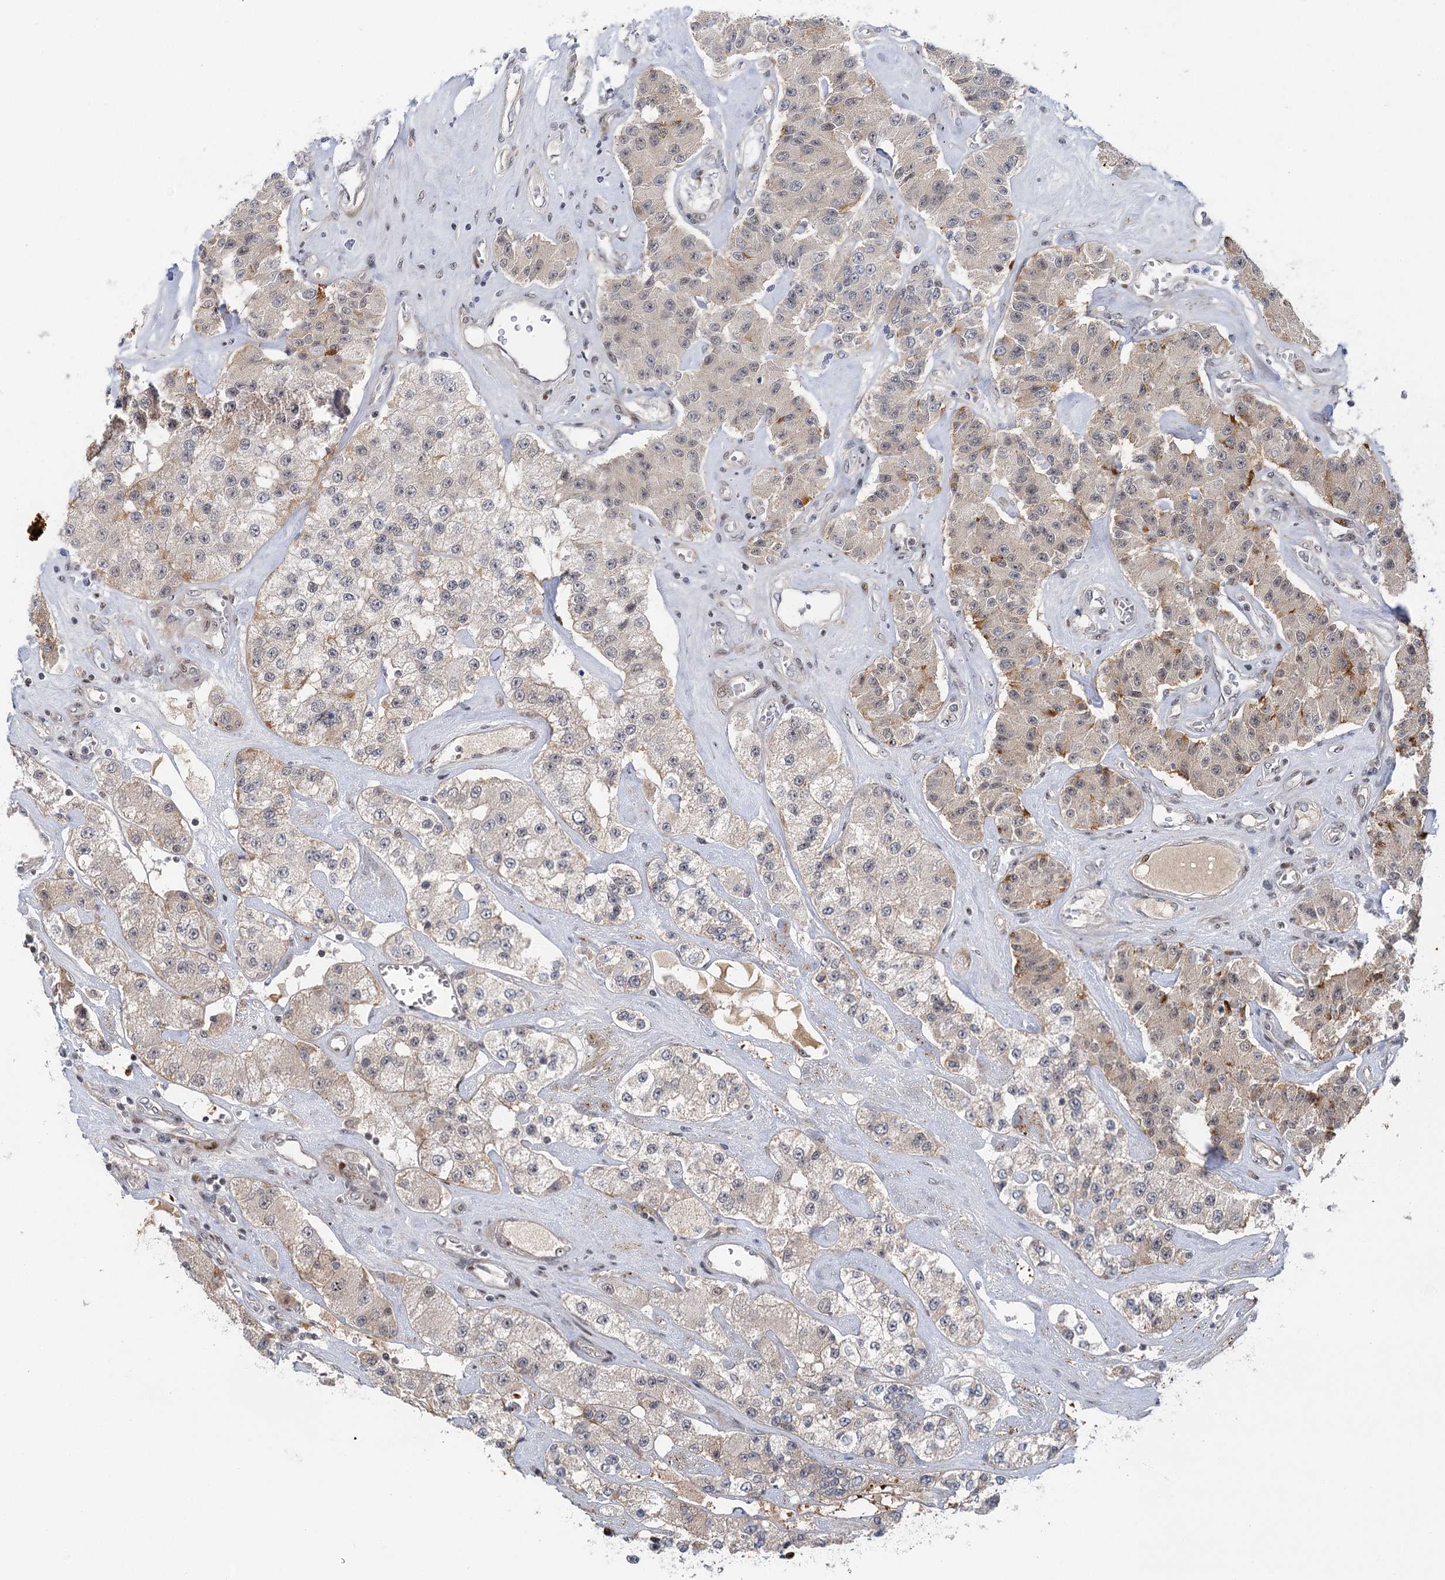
{"staining": {"intensity": "weak", "quantity": "<25%", "location": "cytoplasmic/membranous"}, "tissue": "carcinoid", "cell_type": "Tumor cells", "image_type": "cancer", "snomed": [{"axis": "morphology", "description": "Carcinoid, malignant, NOS"}, {"axis": "topography", "description": "Pancreas"}], "caption": "Tumor cells show no significant staining in carcinoid.", "gene": "IL11RA", "patient": {"sex": "male", "age": 41}}